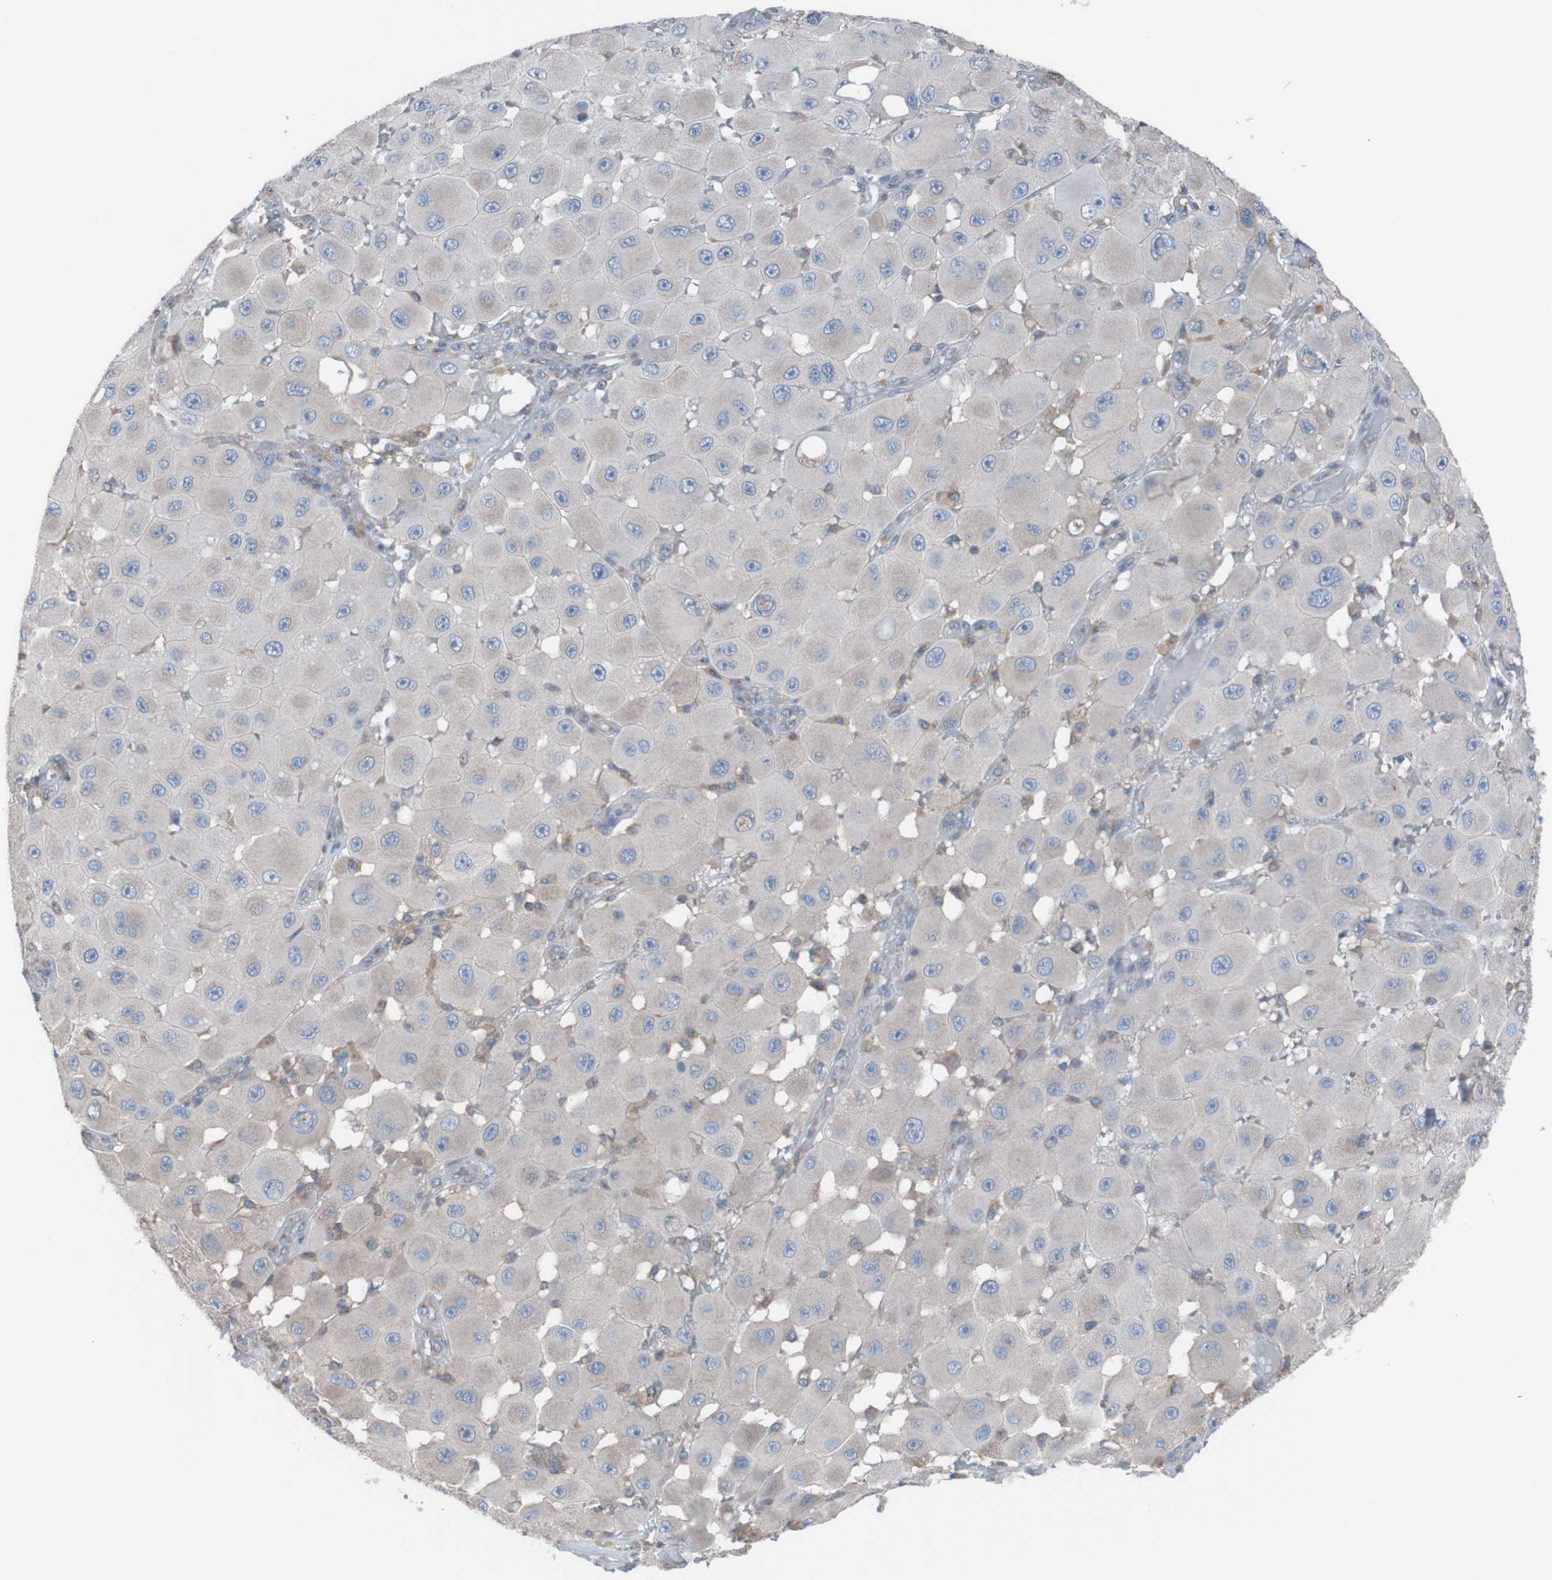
{"staining": {"intensity": "negative", "quantity": "none", "location": "none"}, "tissue": "melanoma", "cell_type": "Tumor cells", "image_type": "cancer", "snomed": [{"axis": "morphology", "description": "Malignant melanoma, NOS"}, {"axis": "topography", "description": "Skin"}], "caption": "Human melanoma stained for a protein using IHC exhibits no positivity in tumor cells.", "gene": "MINAR1", "patient": {"sex": "female", "age": 81}}